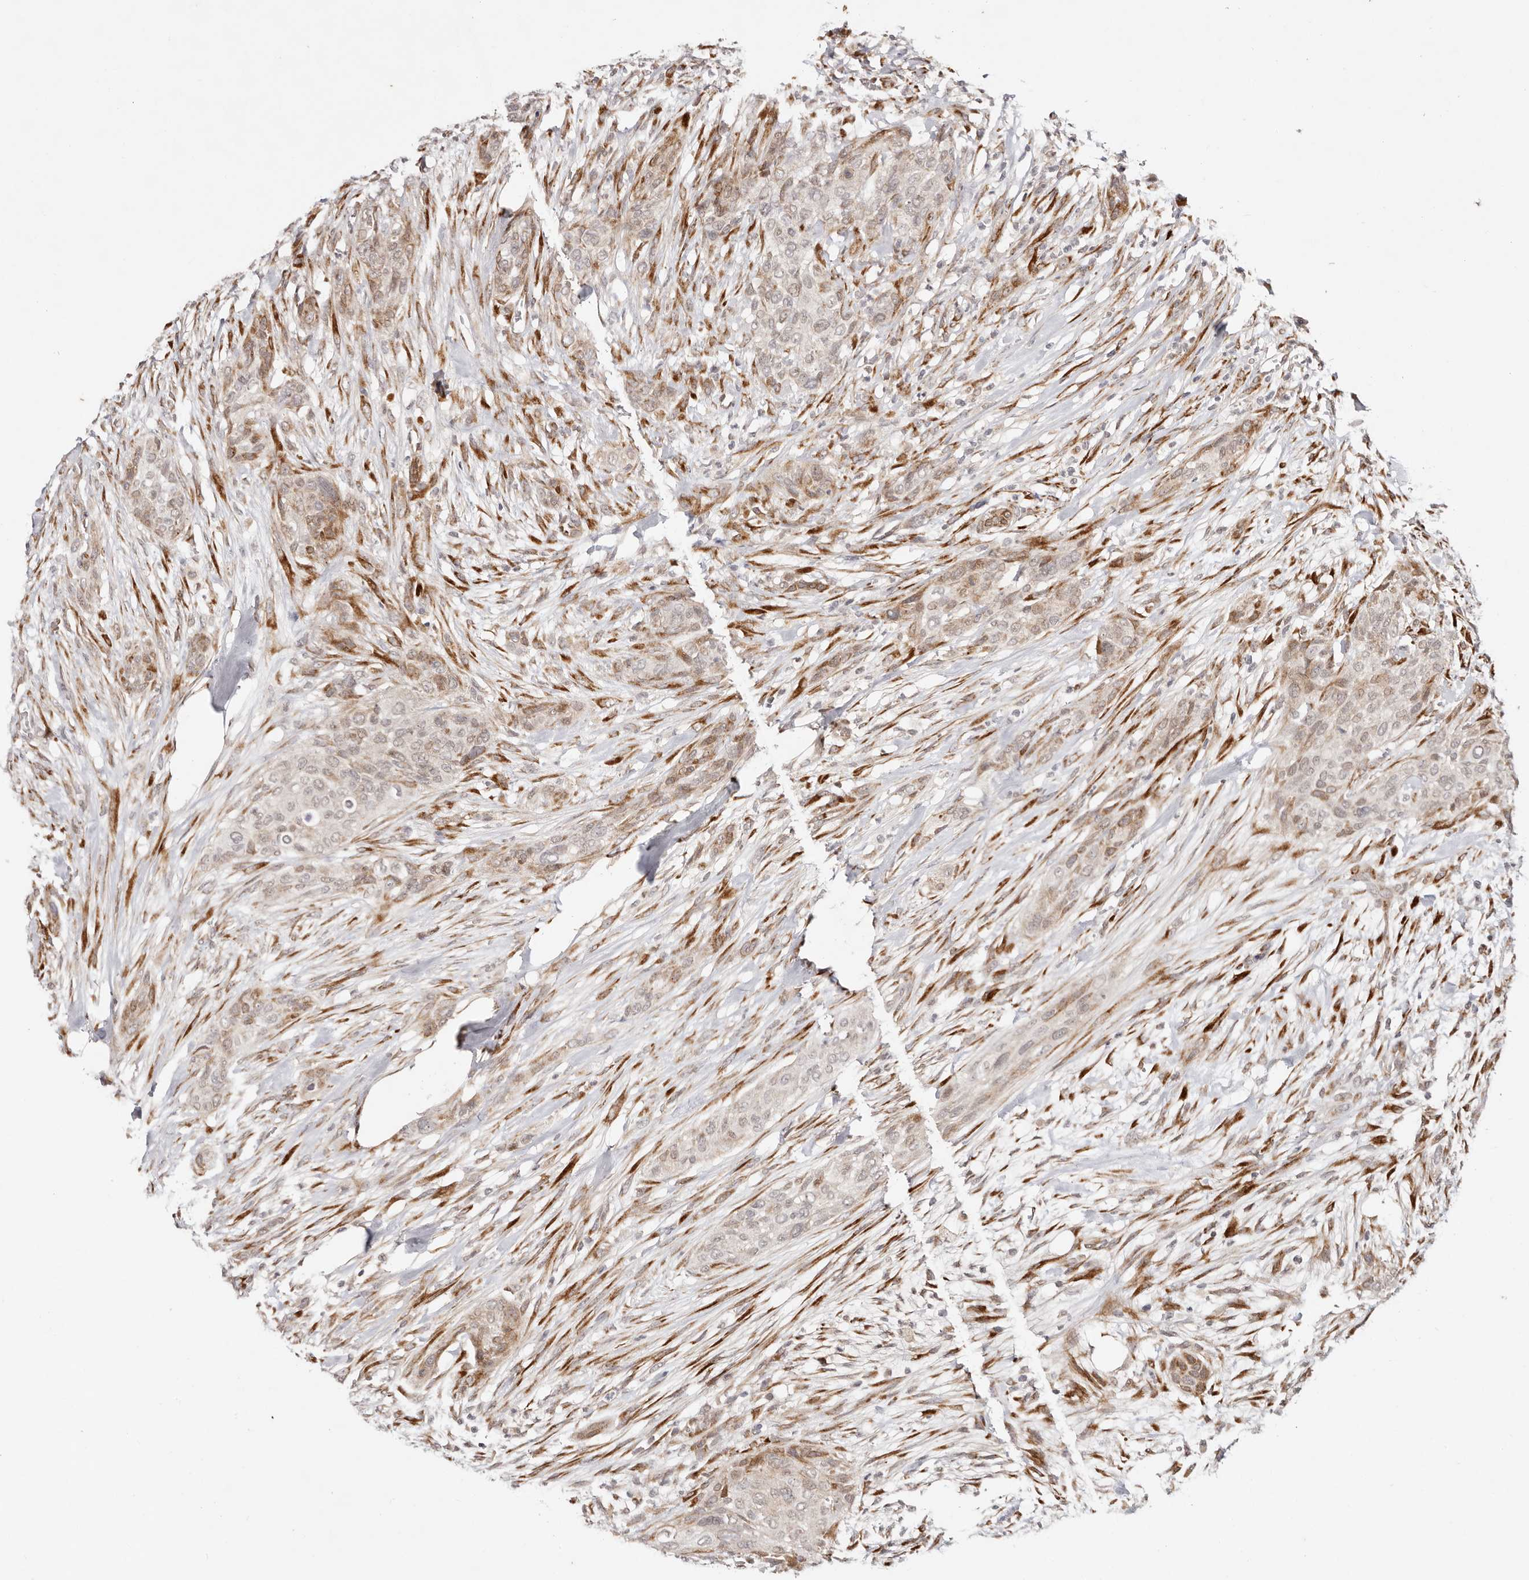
{"staining": {"intensity": "weak", "quantity": "<25%", "location": "nuclear"}, "tissue": "urothelial cancer", "cell_type": "Tumor cells", "image_type": "cancer", "snomed": [{"axis": "morphology", "description": "Urothelial carcinoma, High grade"}, {"axis": "topography", "description": "Urinary bladder"}], "caption": "Immunohistochemical staining of high-grade urothelial carcinoma exhibits no significant positivity in tumor cells. The staining is performed using DAB (3,3'-diaminobenzidine) brown chromogen with nuclei counter-stained in using hematoxylin.", "gene": "BCL2L15", "patient": {"sex": "male", "age": 35}}